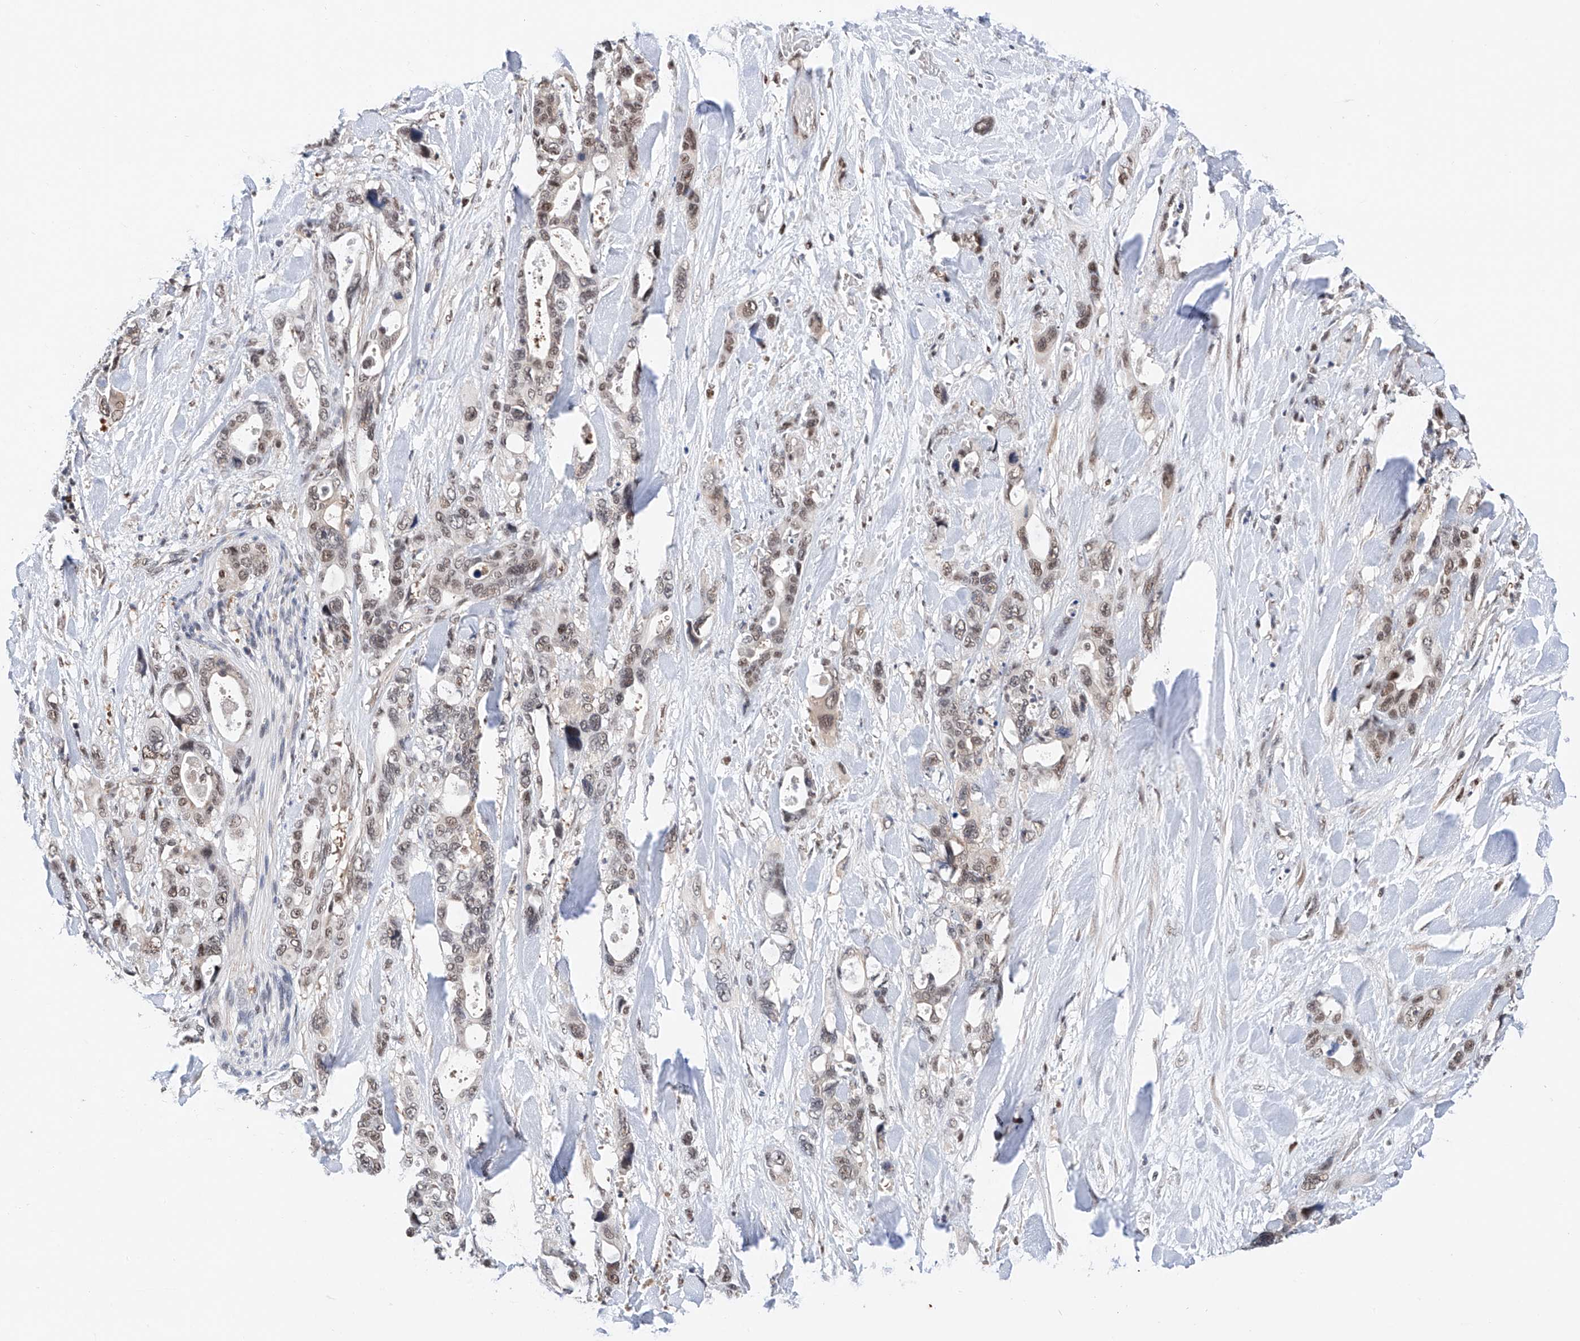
{"staining": {"intensity": "weak", "quantity": ">75%", "location": "nuclear"}, "tissue": "pancreatic cancer", "cell_type": "Tumor cells", "image_type": "cancer", "snomed": [{"axis": "morphology", "description": "Adenocarcinoma, NOS"}, {"axis": "topography", "description": "Pancreas"}], "caption": "Brown immunohistochemical staining in pancreatic cancer exhibits weak nuclear staining in about >75% of tumor cells. Using DAB (3,3'-diaminobenzidine) (brown) and hematoxylin (blue) stains, captured at high magnification using brightfield microscopy.", "gene": "SNRNP200", "patient": {"sex": "male", "age": 46}}